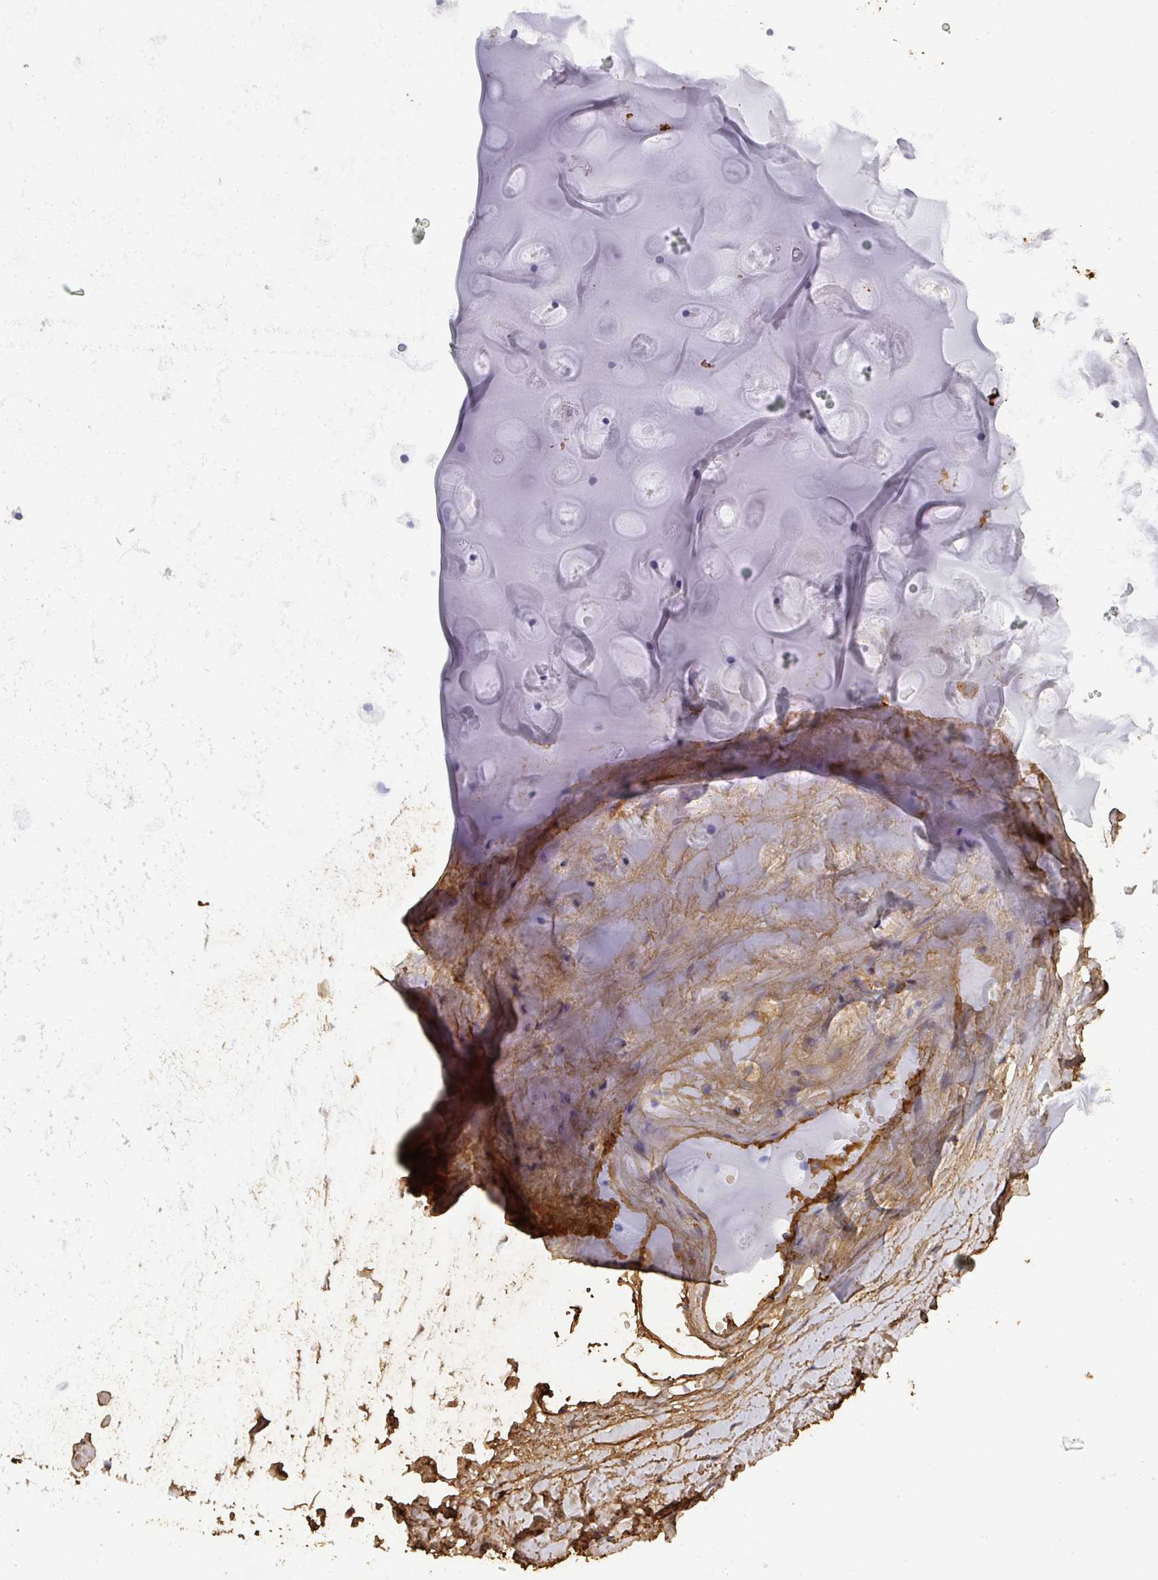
{"staining": {"intensity": "moderate", "quantity": ">75%", "location": "cytoplasmic/membranous"}, "tissue": "adipose tissue", "cell_type": "Adipocytes", "image_type": "normal", "snomed": [{"axis": "morphology", "description": "Normal tissue, NOS"}, {"axis": "topography", "description": "Cartilage tissue"}, {"axis": "topography", "description": "Bronchus"}], "caption": "Benign adipose tissue was stained to show a protein in brown. There is medium levels of moderate cytoplasmic/membranous positivity in approximately >75% of adipocytes. Ihc stains the protein in brown and the nuclei are stained blue.", "gene": "ALB", "patient": {"sex": "male", "age": 58}}